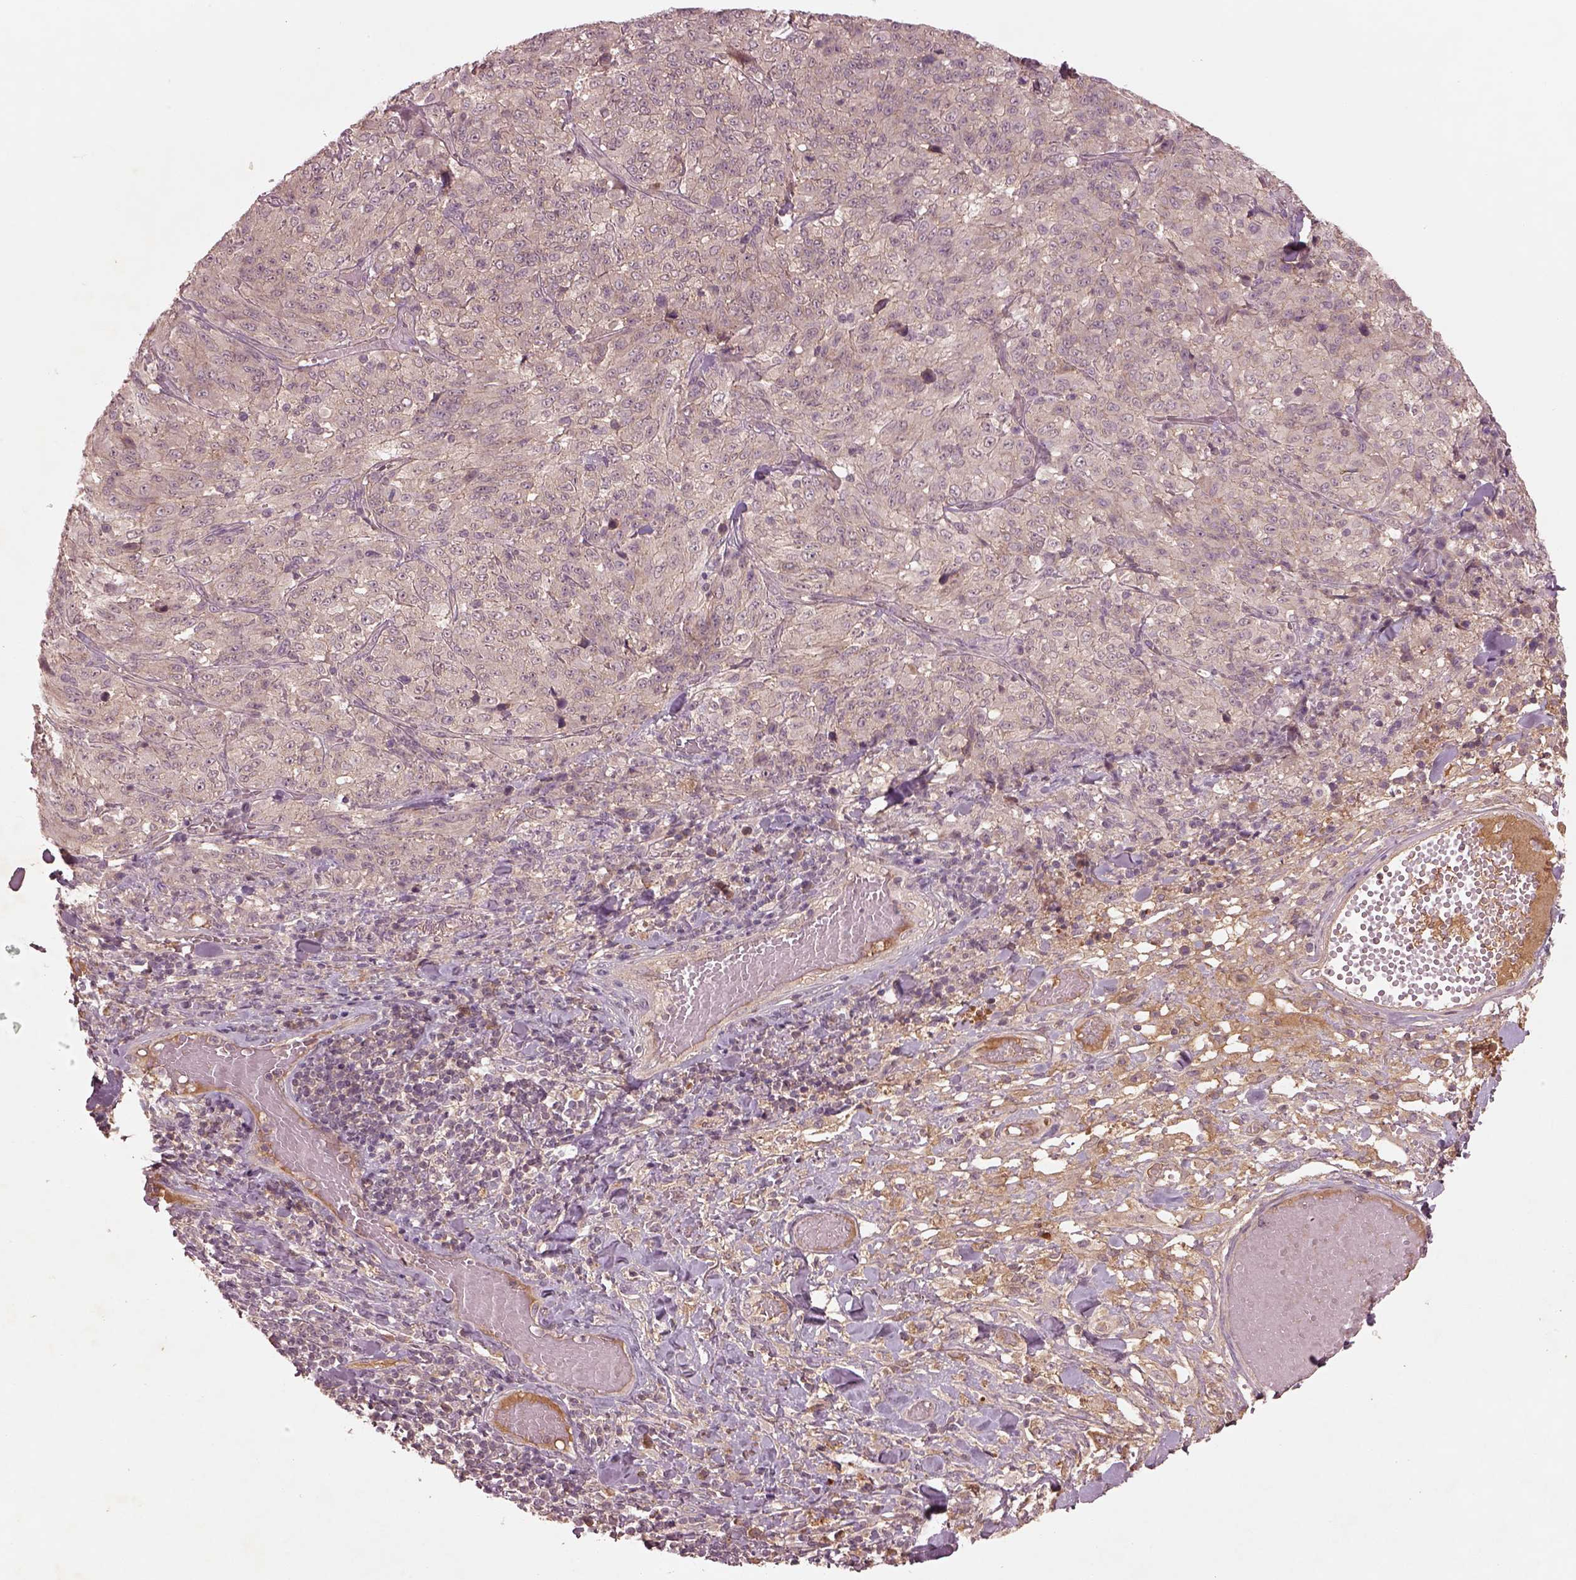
{"staining": {"intensity": "moderate", "quantity": "25%-75%", "location": "cytoplasmic/membranous"}, "tissue": "melanoma", "cell_type": "Tumor cells", "image_type": "cancer", "snomed": [{"axis": "morphology", "description": "Malignant melanoma, NOS"}, {"axis": "topography", "description": "Skin"}], "caption": "Melanoma was stained to show a protein in brown. There is medium levels of moderate cytoplasmic/membranous positivity in about 25%-75% of tumor cells.", "gene": "FAM234A", "patient": {"sex": "female", "age": 91}}